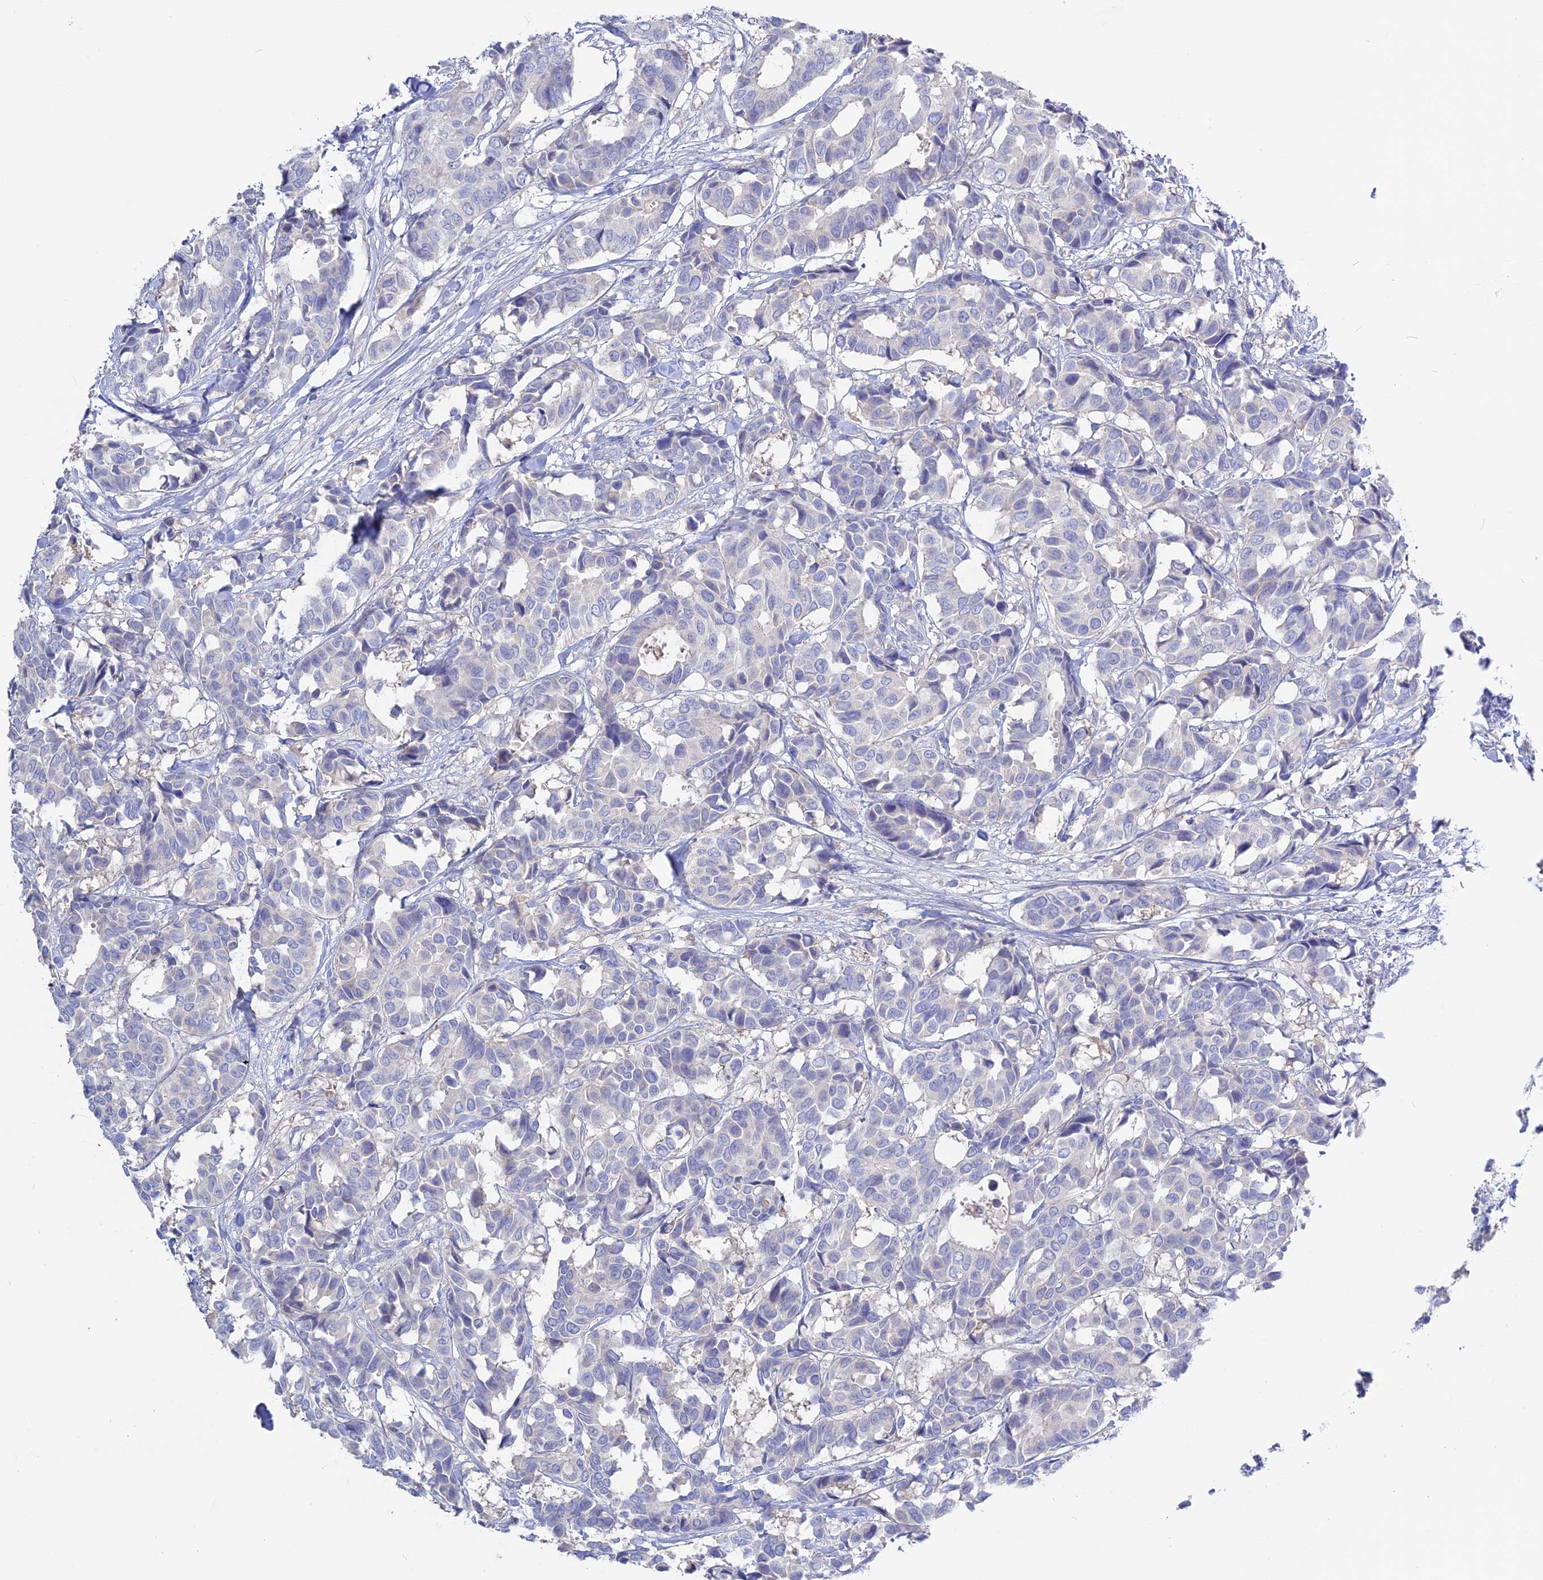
{"staining": {"intensity": "negative", "quantity": "none", "location": "none"}, "tissue": "breast cancer", "cell_type": "Tumor cells", "image_type": "cancer", "snomed": [{"axis": "morphology", "description": "Normal tissue, NOS"}, {"axis": "morphology", "description": "Duct carcinoma"}, {"axis": "topography", "description": "Breast"}], "caption": "Protein analysis of breast cancer reveals no significant staining in tumor cells.", "gene": "ADGRA1", "patient": {"sex": "female", "age": 87}}